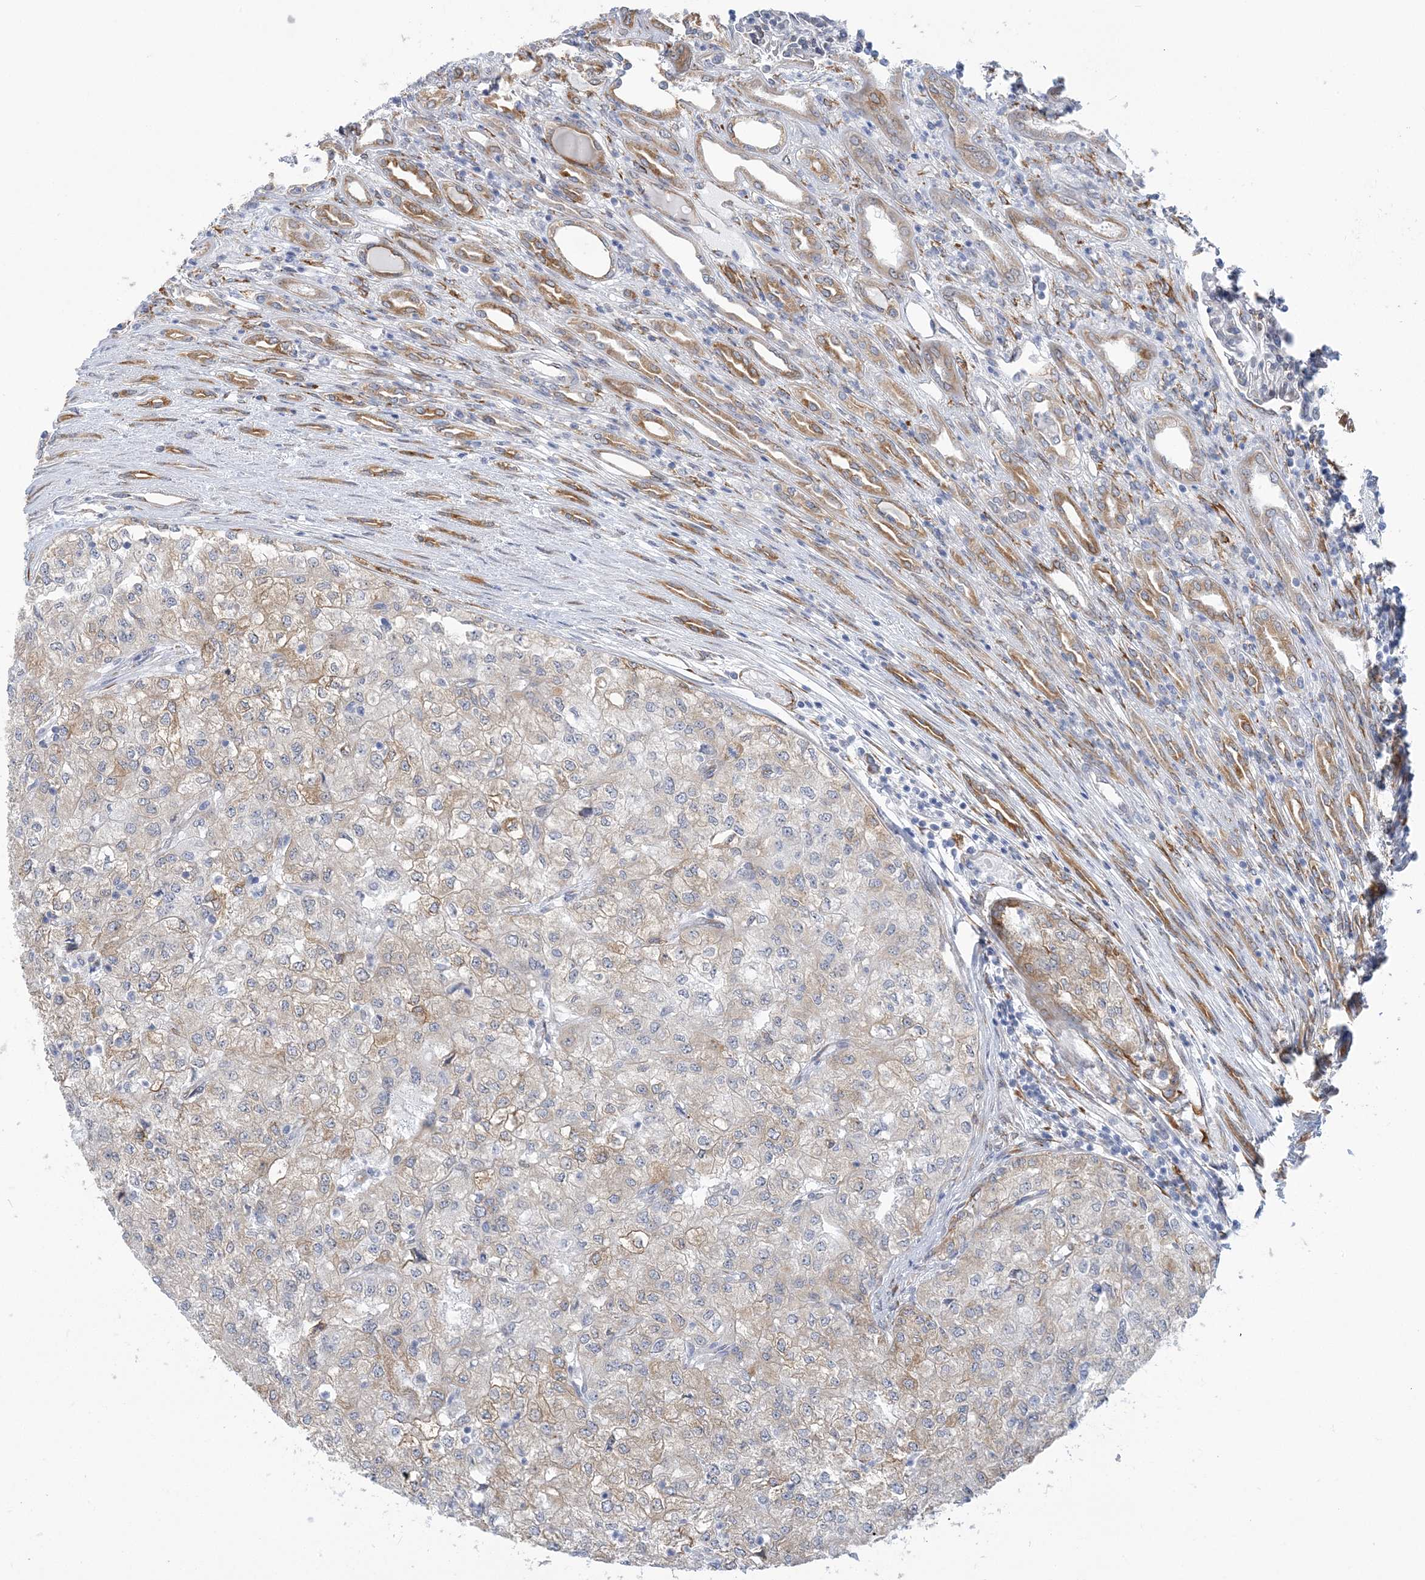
{"staining": {"intensity": "weak", "quantity": "<25%", "location": "cytoplasmic/membranous"}, "tissue": "renal cancer", "cell_type": "Tumor cells", "image_type": "cancer", "snomed": [{"axis": "morphology", "description": "Adenocarcinoma, NOS"}, {"axis": "topography", "description": "Kidney"}], "caption": "Micrograph shows no significant protein expression in tumor cells of renal cancer (adenocarcinoma).", "gene": "PLEKHG4B", "patient": {"sex": "female", "age": 54}}